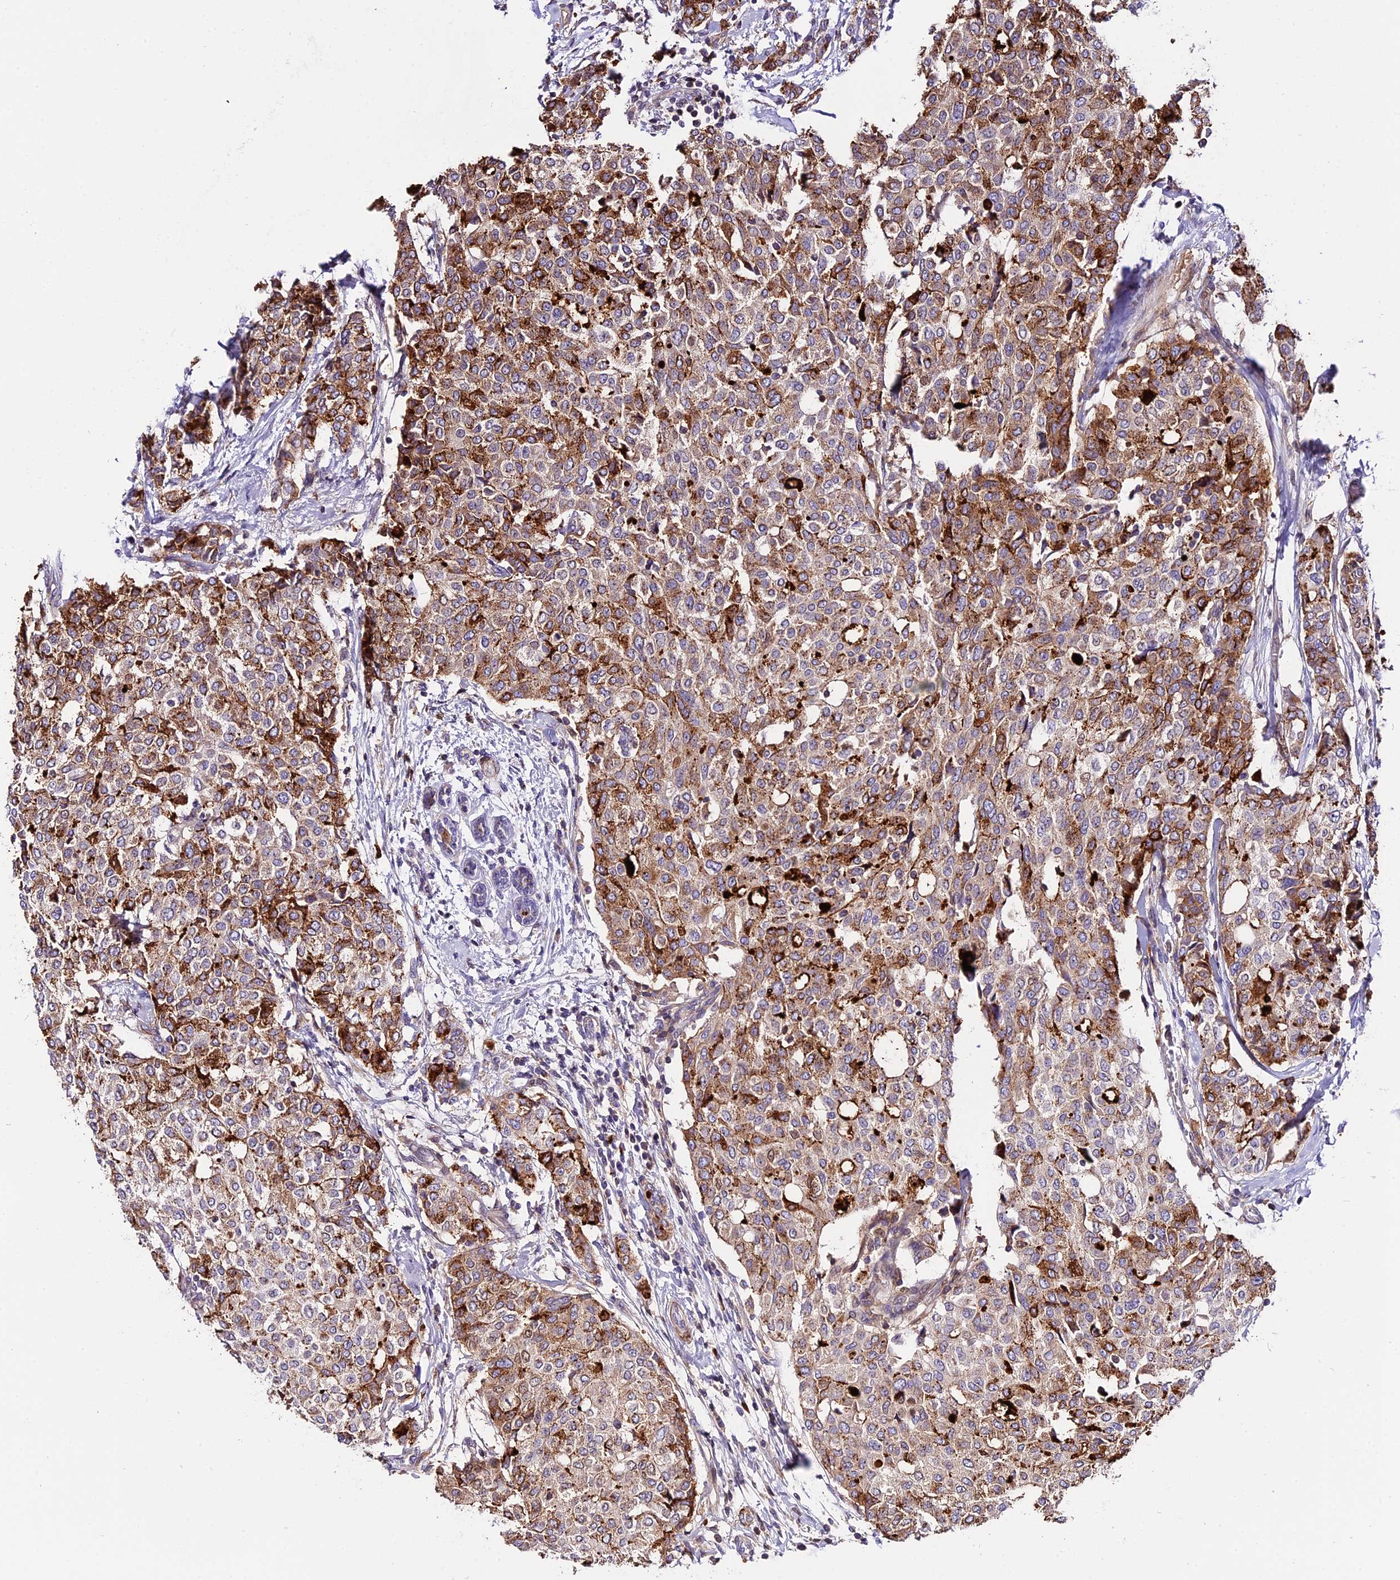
{"staining": {"intensity": "moderate", "quantity": ">75%", "location": "cytoplasmic/membranous"}, "tissue": "breast cancer", "cell_type": "Tumor cells", "image_type": "cancer", "snomed": [{"axis": "morphology", "description": "Lobular carcinoma"}, {"axis": "topography", "description": "Breast"}], "caption": "A histopathology image of breast cancer (lobular carcinoma) stained for a protein demonstrates moderate cytoplasmic/membranous brown staining in tumor cells.", "gene": "MAP3K7CL", "patient": {"sex": "female", "age": 51}}